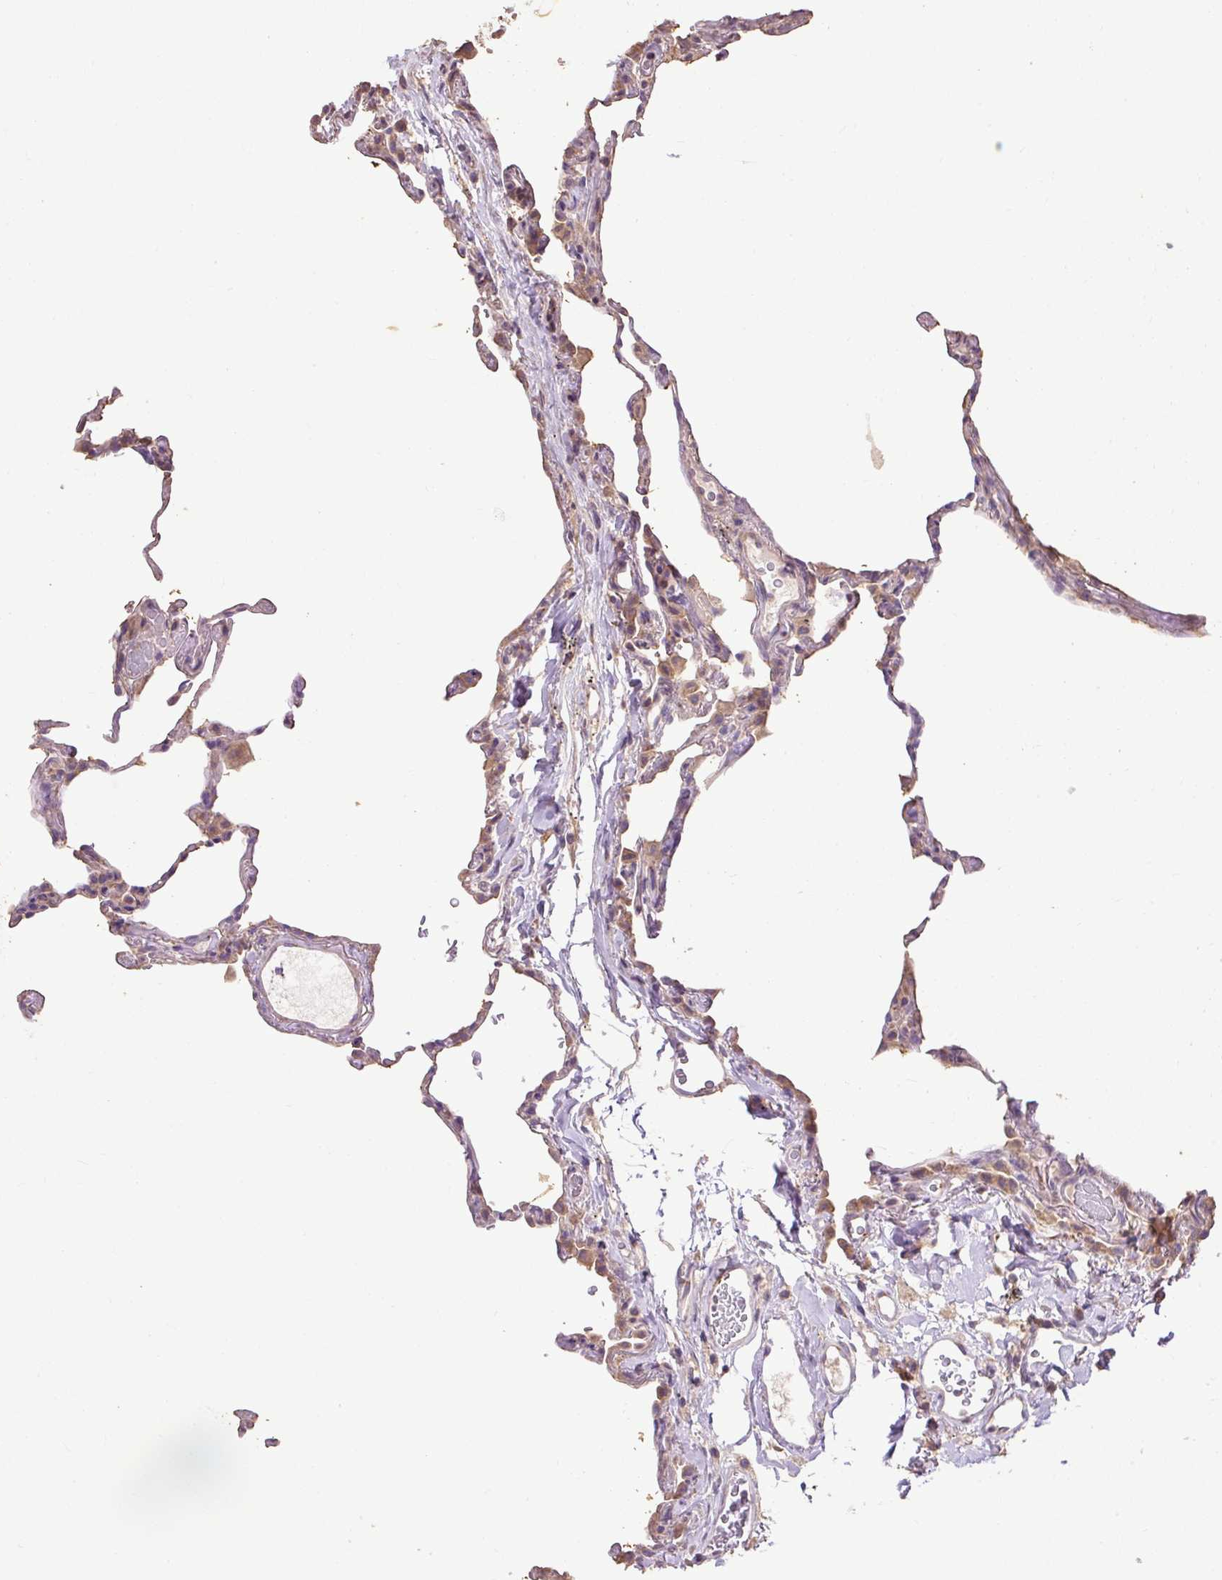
{"staining": {"intensity": "moderate", "quantity": "25%-75%", "location": "cytoplasmic/membranous"}, "tissue": "lung", "cell_type": "Alveolar cells", "image_type": "normal", "snomed": [{"axis": "morphology", "description": "Normal tissue, NOS"}, {"axis": "topography", "description": "Lung"}], "caption": "The immunohistochemical stain shows moderate cytoplasmic/membranous positivity in alveolar cells of normal lung. (Stains: DAB in brown, nuclei in blue, Microscopy: brightfield microscopy at high magnification).", "gene": "ABR", "patient": {"sex": "female", "age": 57}}